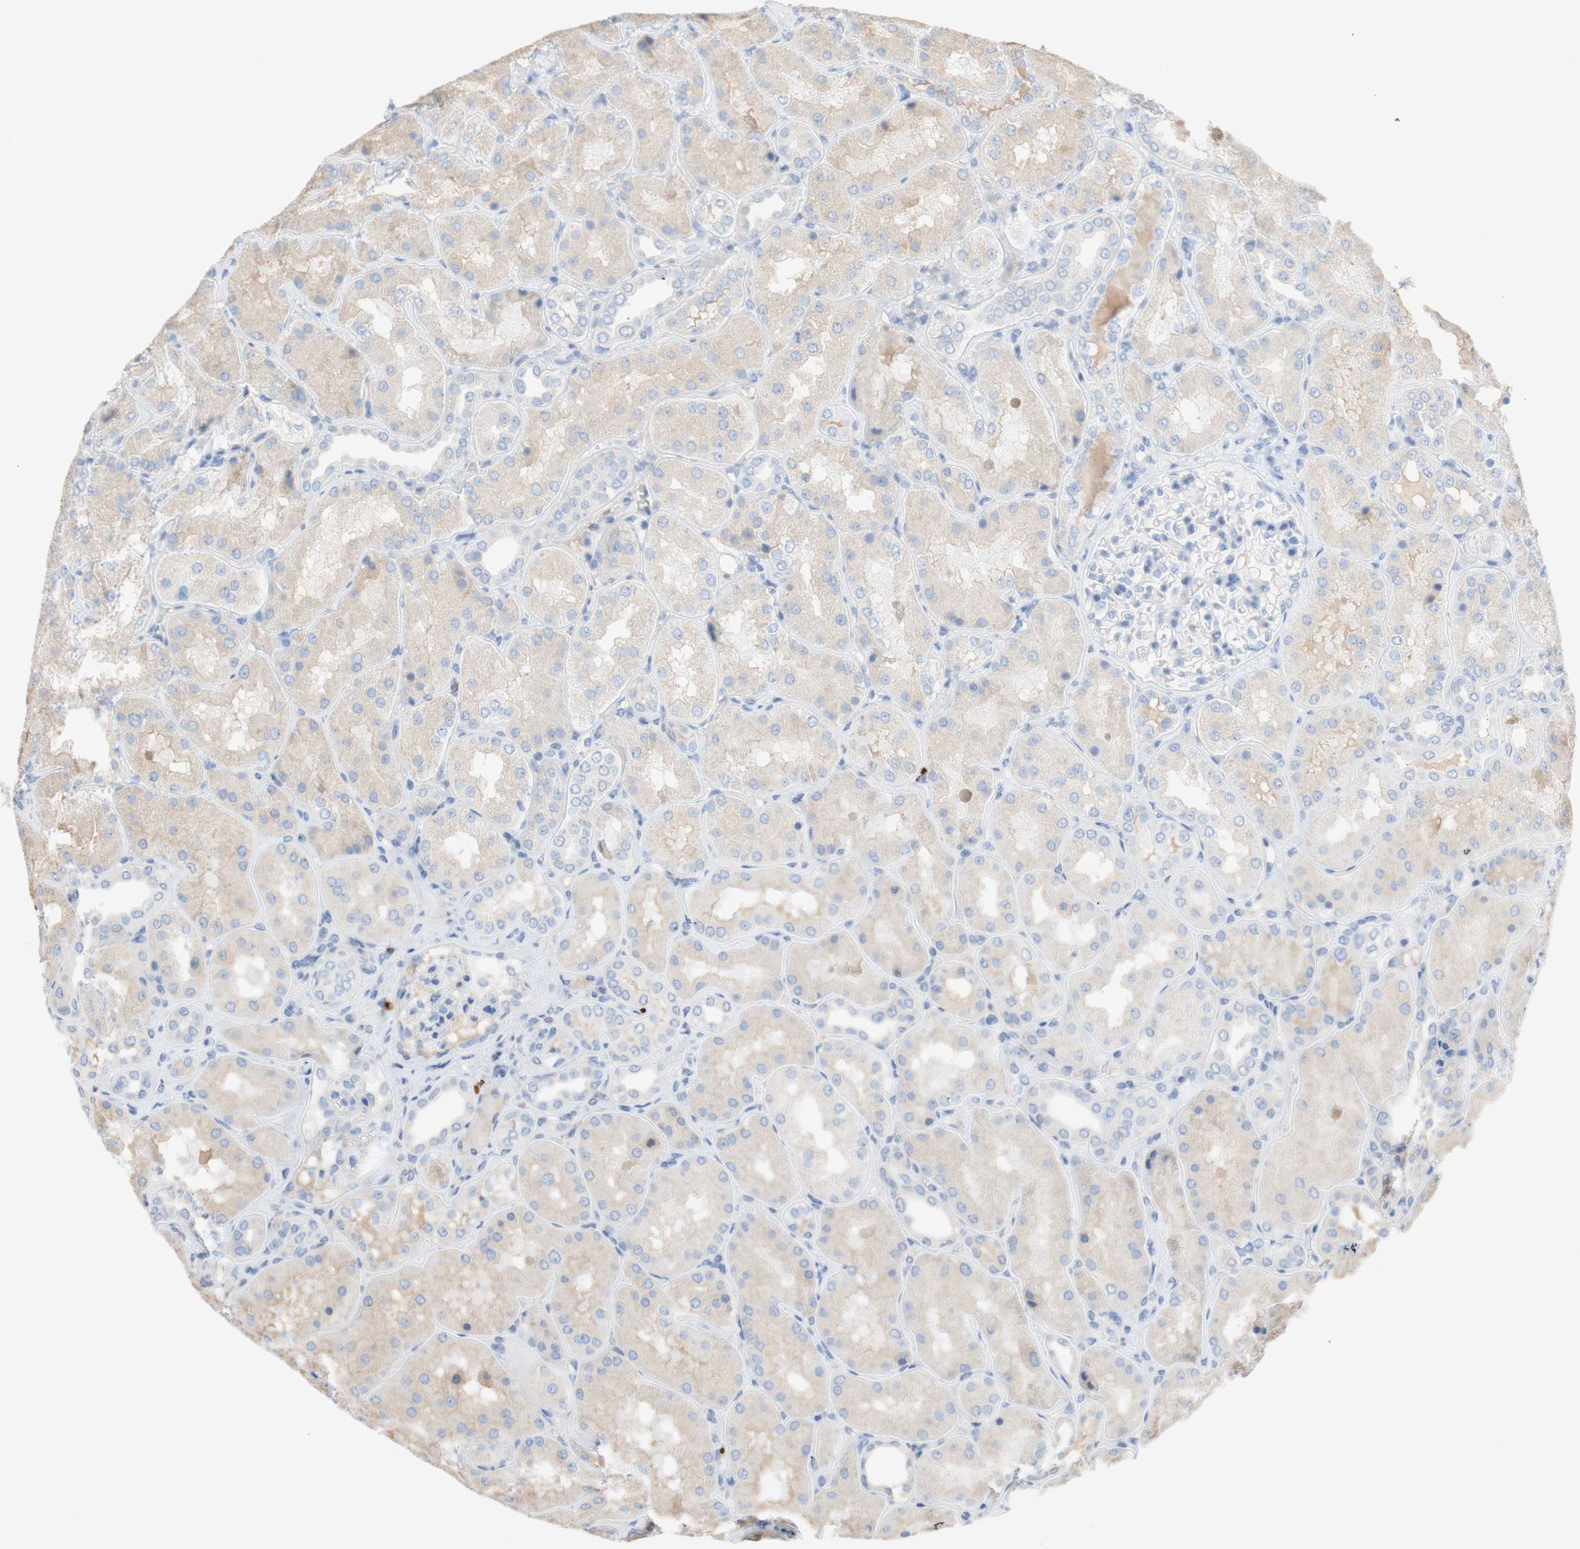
{"staining": {"intensity": "weak", "quantity": "25%-75%", "location": "cytoplasmic/membranous"}, "tissue": "kidney", "cell_type": "Cells in glomeruli", "image_type": "normal", "snomed": [{"axis": "morphology", "description": "Normal tissue, NOS"}, {"axis": "topography", "description": "Kidney"}], "caption": "IHC image of normal kidney: human kidney stained using IHC exhibits low levels of weak protein expression localized specifically in the cytoplasmic/membranous of cells in glomeruli, appearing as a cytoplasmic/membranous brown color.", "gene": "PACSIN1", "patient": {"sex": "female", "age": 56}}